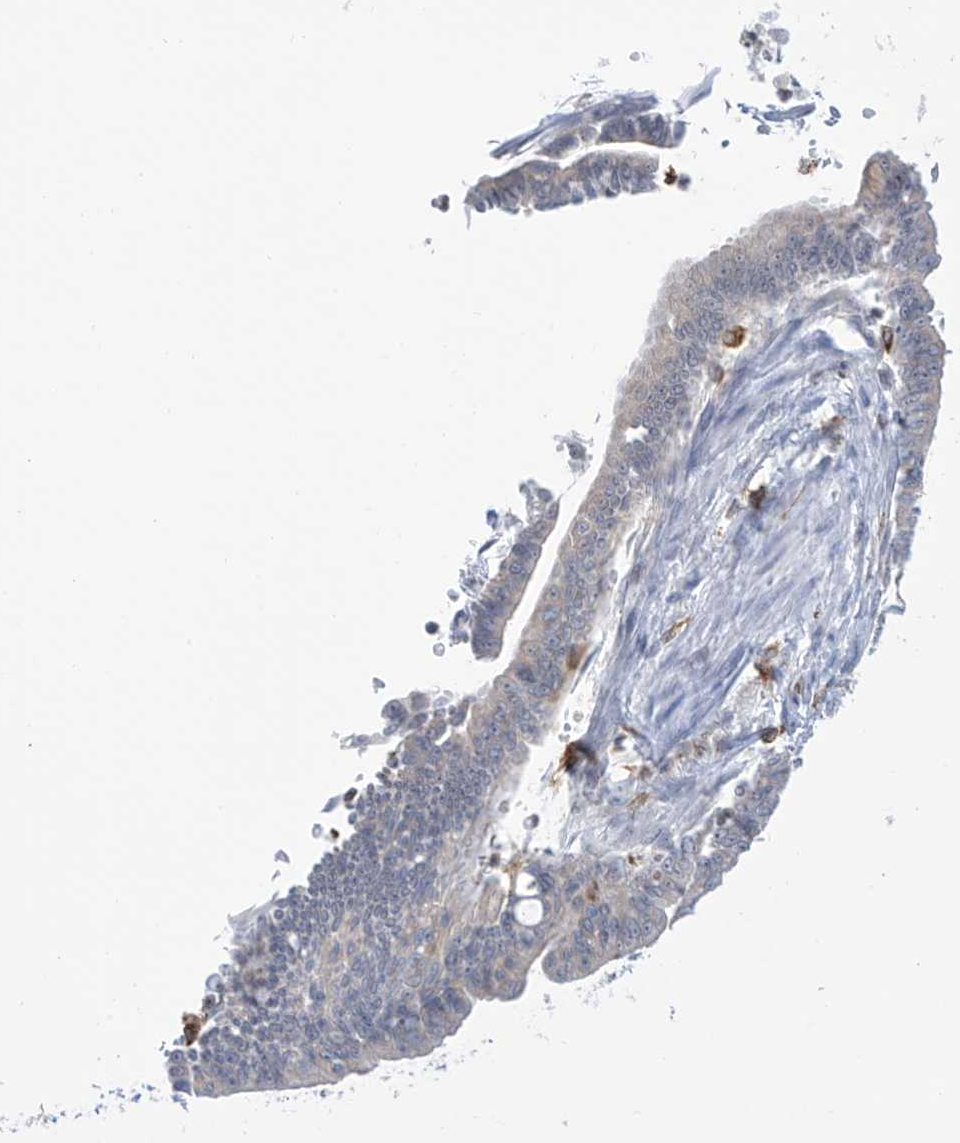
{"staining": {"intensity": "negative", "quantity": "none", "location": "none"}, "tissue": "pancreatic cancer", "cell_type": "Tumor cells", "image_type": "cancer", "snomed": [{"axis": "morphology", "description": "Adenocarcinoma, NOS"}, {"axis": "topography", "description": "Pancreas"}], "caption": "Pancreatic cancer was stained to show a protein in brown. There is no significant staining in tumor cells. (IHC, brightfield microscopy, high magnification).", "gene": "TBXAS1", "patient": {"sex": "male", "age": 70}}